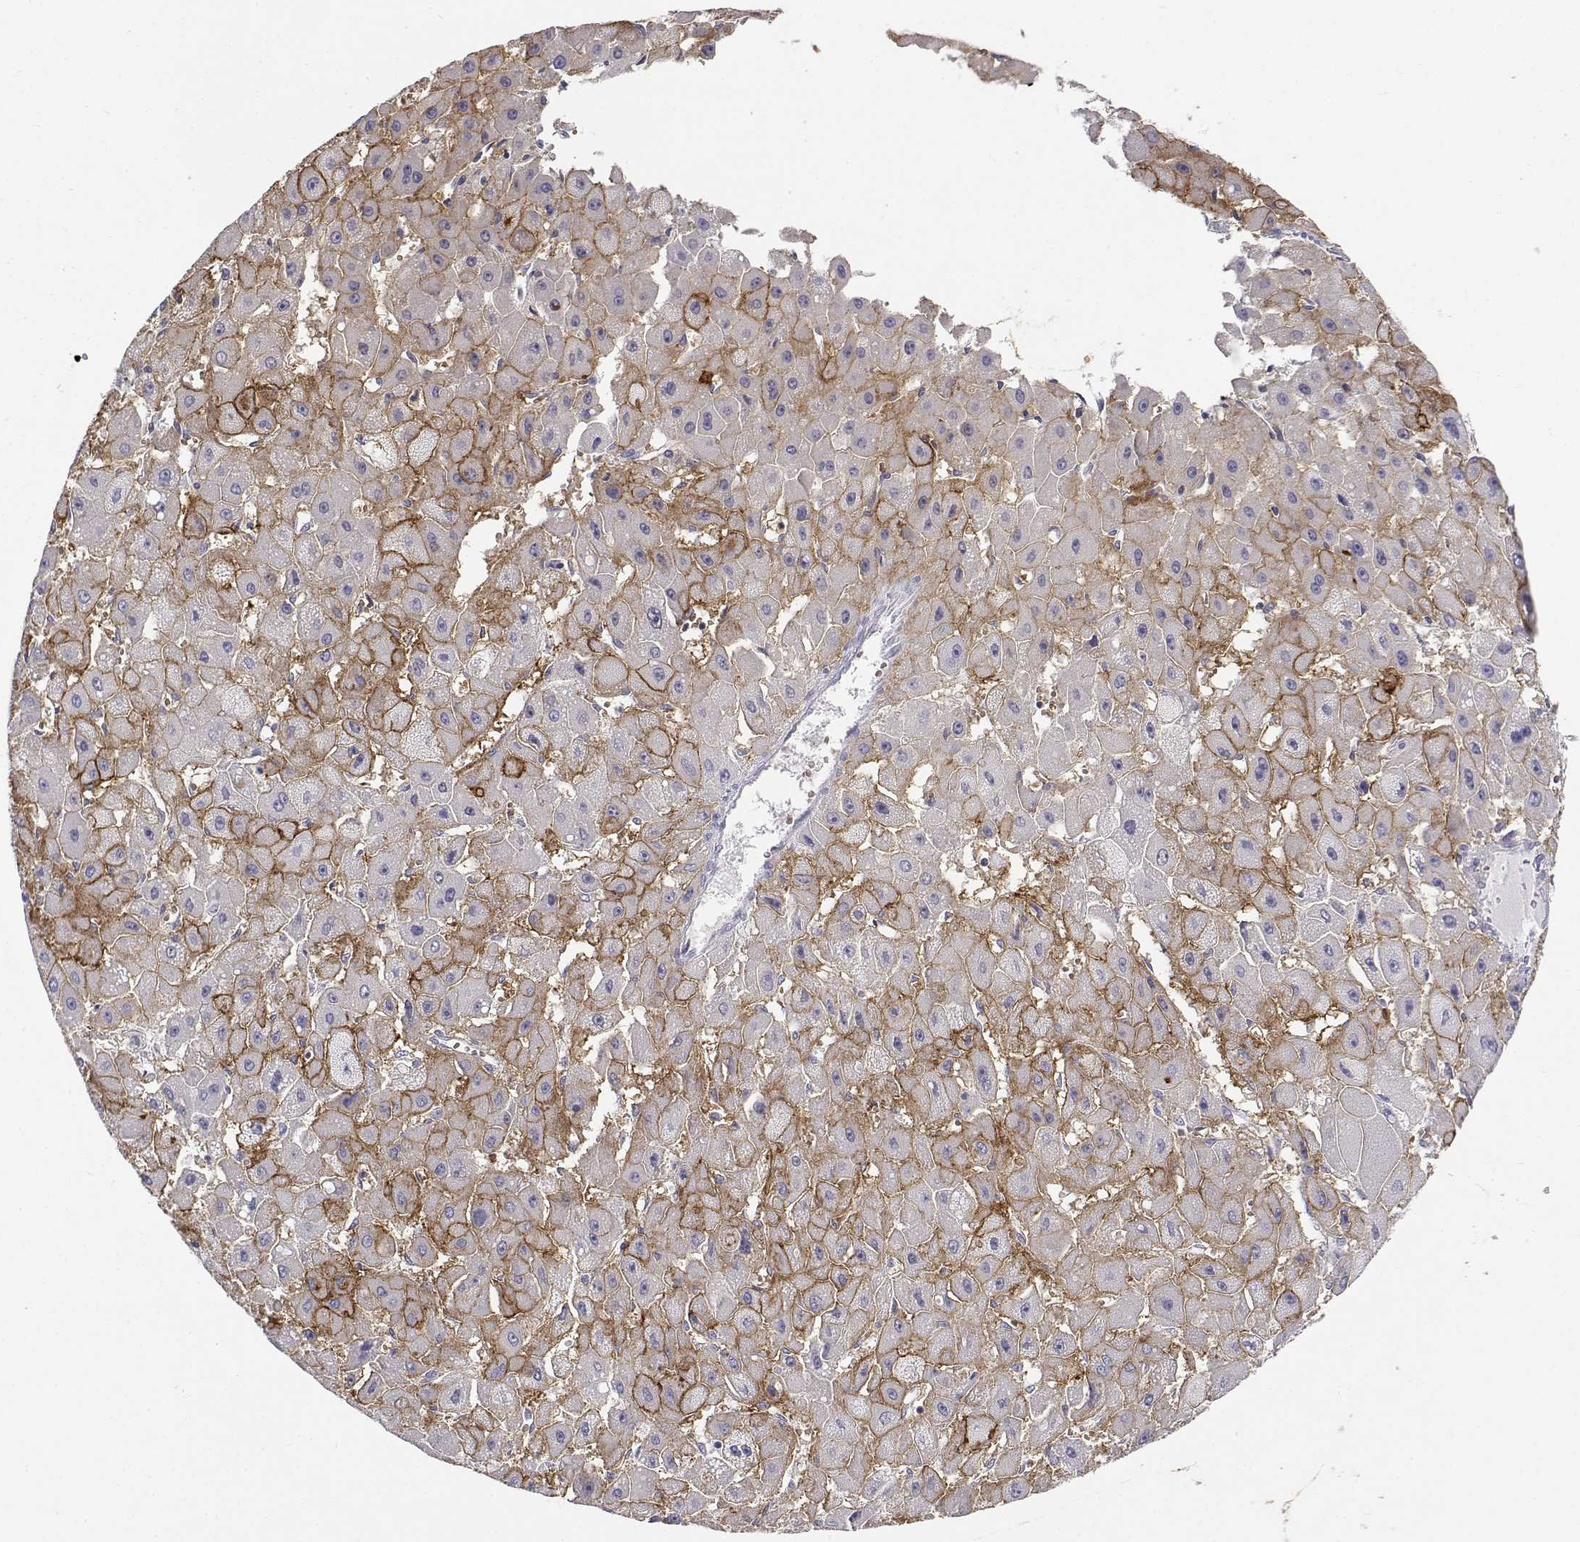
{"staining": {"intensity": "moderate", "quantity": "25%-75%", "location": "cytoplasmic/membranous"}, "tissue": "liver cancer", "cell_type": "Tumor cells", "image_type": "cancer", "snomed": [{"axis": "morphology", "description": "Carcinoma, Hepatocellular, NOS"}, {"axis": "topography", "description": "Liver"}], "caption": "IHC (DAB (3,3'-diaminobenzidine)) staining of human liver hepatocellular carcinoma displays moderate cytoplasmic/membranous protein positivity in about 25%-75% of tumor cells. (IHC, brightfield microscopy, high magnification).", "gene": "CADM1", "patient": {"sex": "female", "age": 25}}